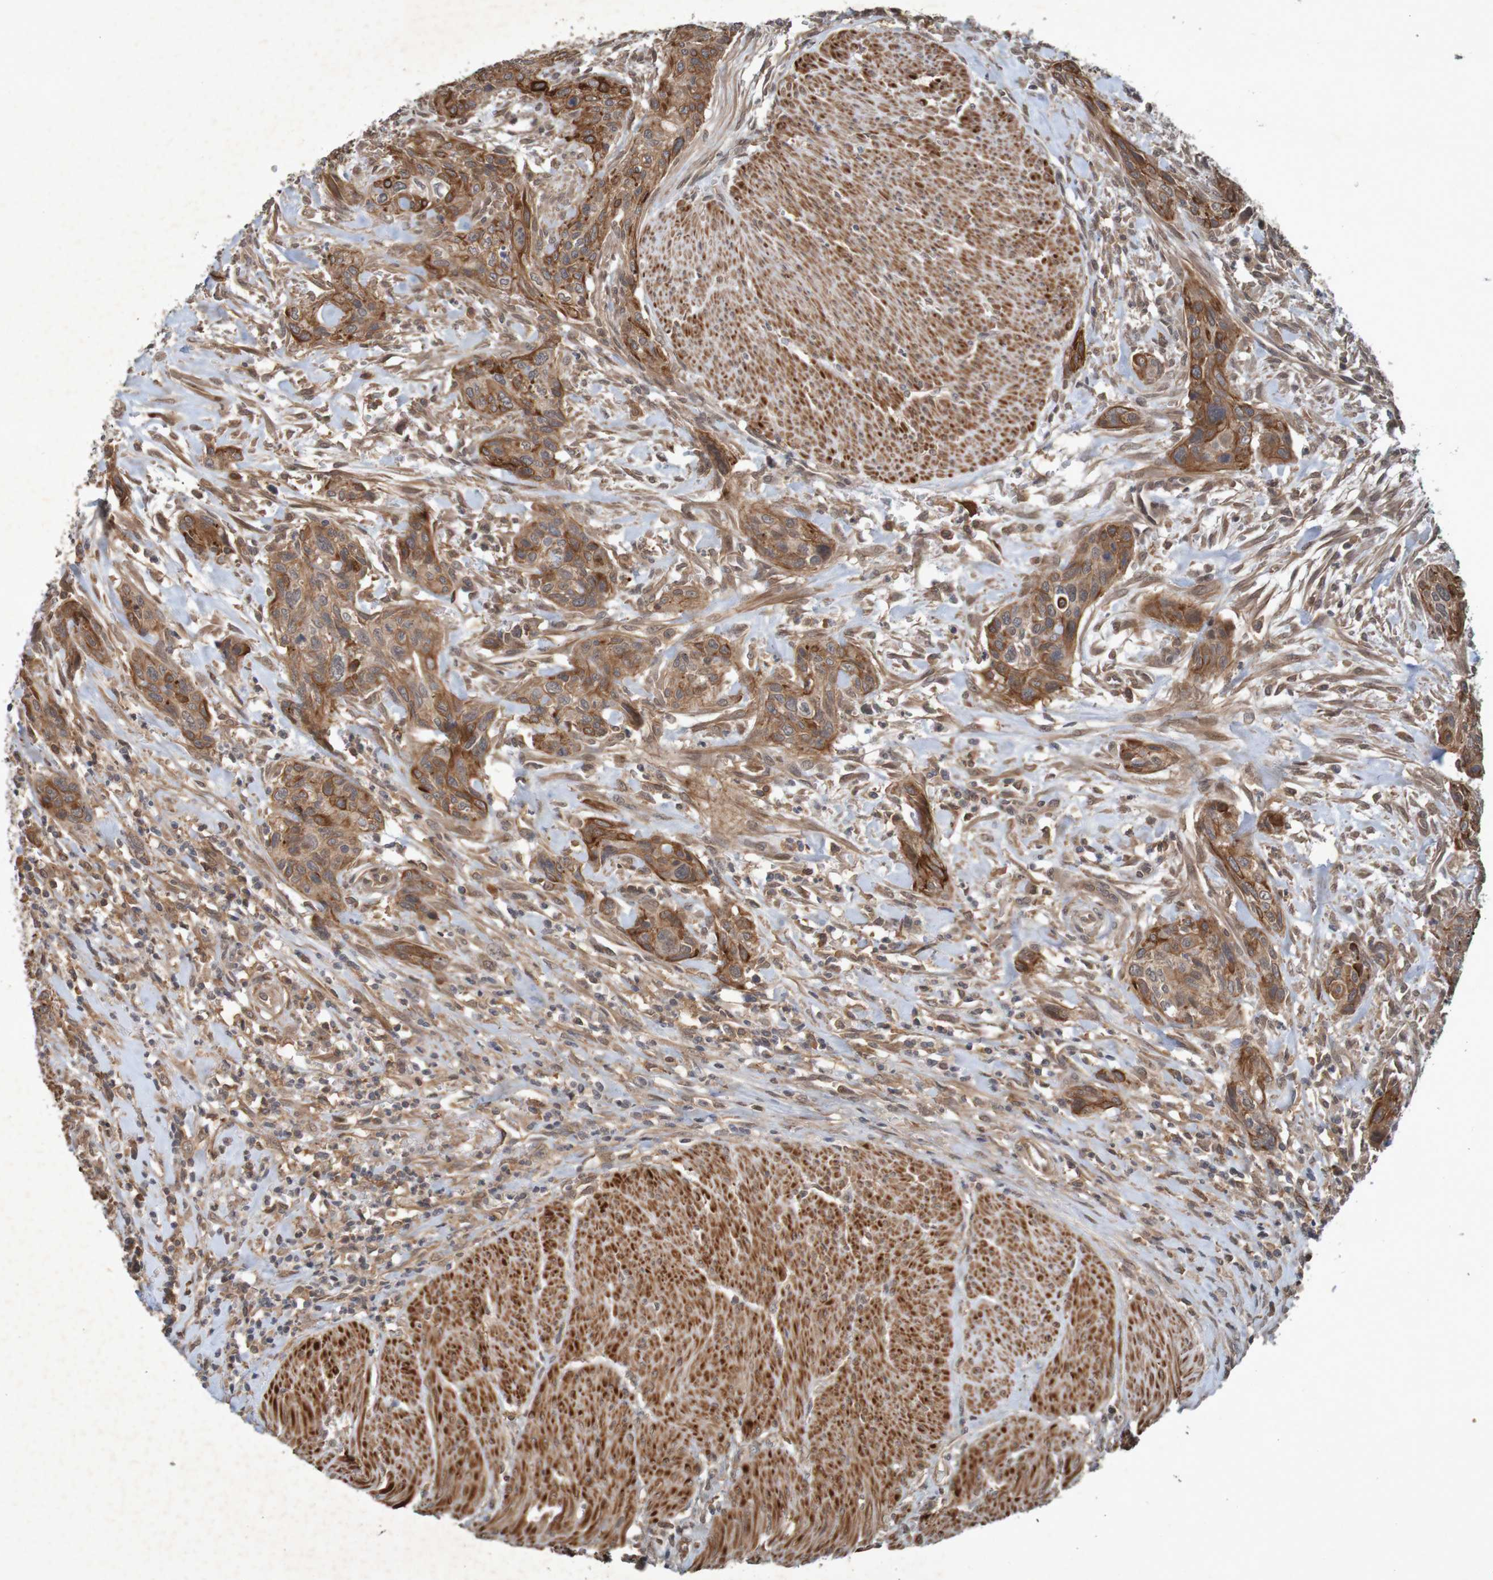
{"staining": {"intensity": "moderate", "quantity": ">75%", "location": "cytoplasmic/membranous"}, "tissue": "urothelial cancer", "cell_type": "Tumor cells", "image_type": "cancer", "snomed": [{"axis": "morphology", "description": "Urothelial carcinoma, High grade"}, {"axis": "topography", "description": "Urinary bladder"}], "caption": "High-power microscopy captured an immunohistochemistry photomicrograph of urothelial cancer, revealing moderate cytoplasmic/membranous staining in about >75% of tumor cells.", "gene": "ARHGEF11", "patient": {"sex": "male", "age": 35}}